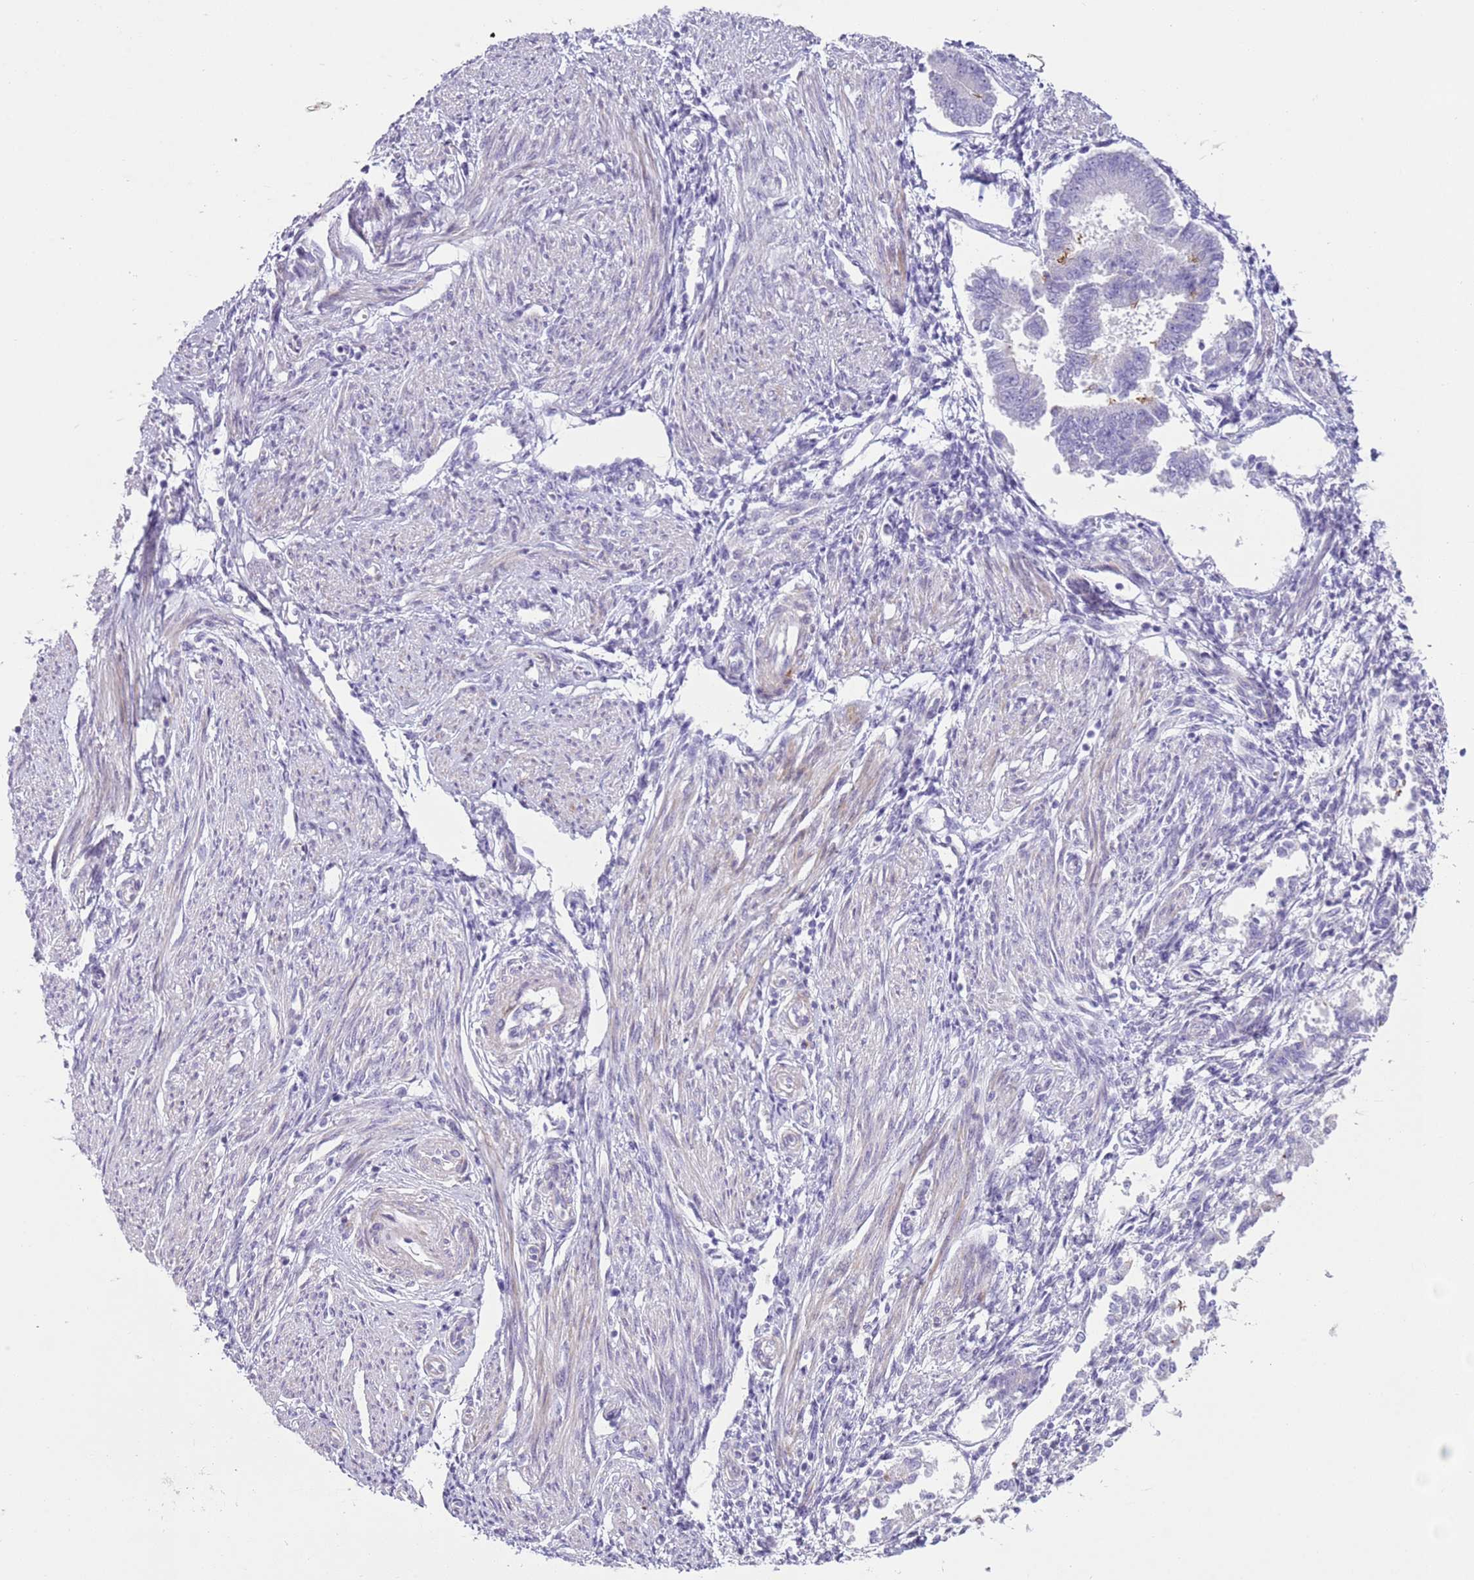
{"staining": {"intensity": "negative", "quantity": "none", "location": "none"}, "tissue": "endometrium", "cell_type": "Cells in endometrial stroma", "image_type": "normal", "snomed": [{"axis": "morphology", "description": "Normal tissue, NOS"}, {"axis": "topography", "description": "Uterus"}, {"axis": "topography", "description": "Endometrium"}], "caption": "High power microscopy photomicrograph of an immunohistochemistry histopathology image of unremarkable endometrium, revealing no significant staining in cells in endometrial stroma. (DAB (3,3'-diaminobenzidine) immunohistochemistry (IHC) visualized using brightfield microscopy, high magnification).", "gene": "ZNF239", "patient": {"sex": "female", "age": 48}}